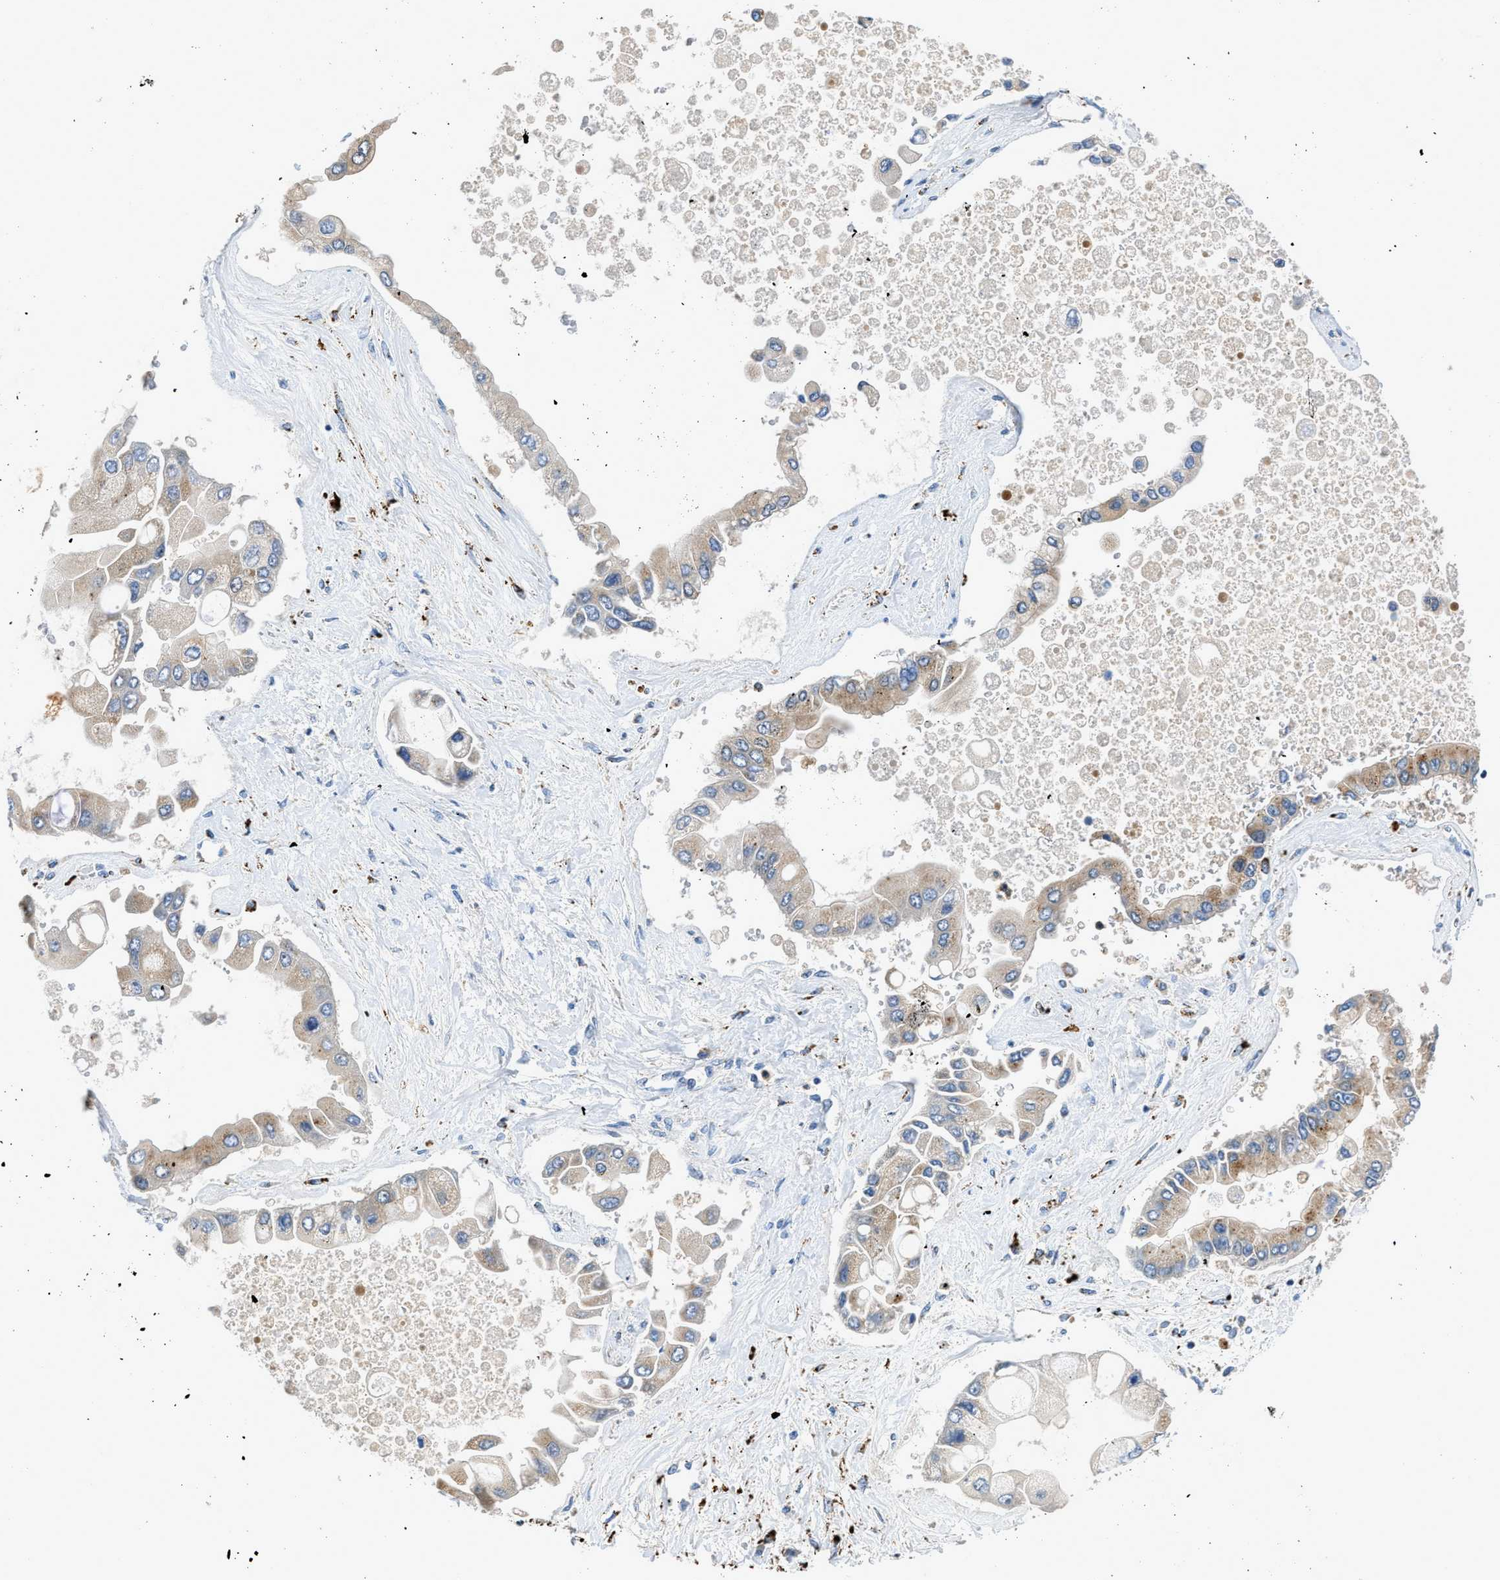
{"staining": {"intensity": "weak", "quantity": ">75%", "location": "cytoplasmic/membranous"}, "tissue": "liver cancer", "cell_type": "Tumor cells", "image_type": "cancer", "snomed": [{"axis": "morphology", "description": "Cholangiocarcinoma"}, {"axis": "topography", "description": "Liver"}], "caption": "Immunohistochemistry (IHC) of human liver cancer (cholangiocarcinoma) reveals low levels of weak cytoplasmic/membranous expression in about >75% of tumor cells. The staining was performed using DAB (3,3'-diaminobenzidine), with brown indicating positive protein expression. Nuclei are stained blue with hematoxylin.", "gene": "ADGRE3", "patient": {"sex": "male", "age": 50}}